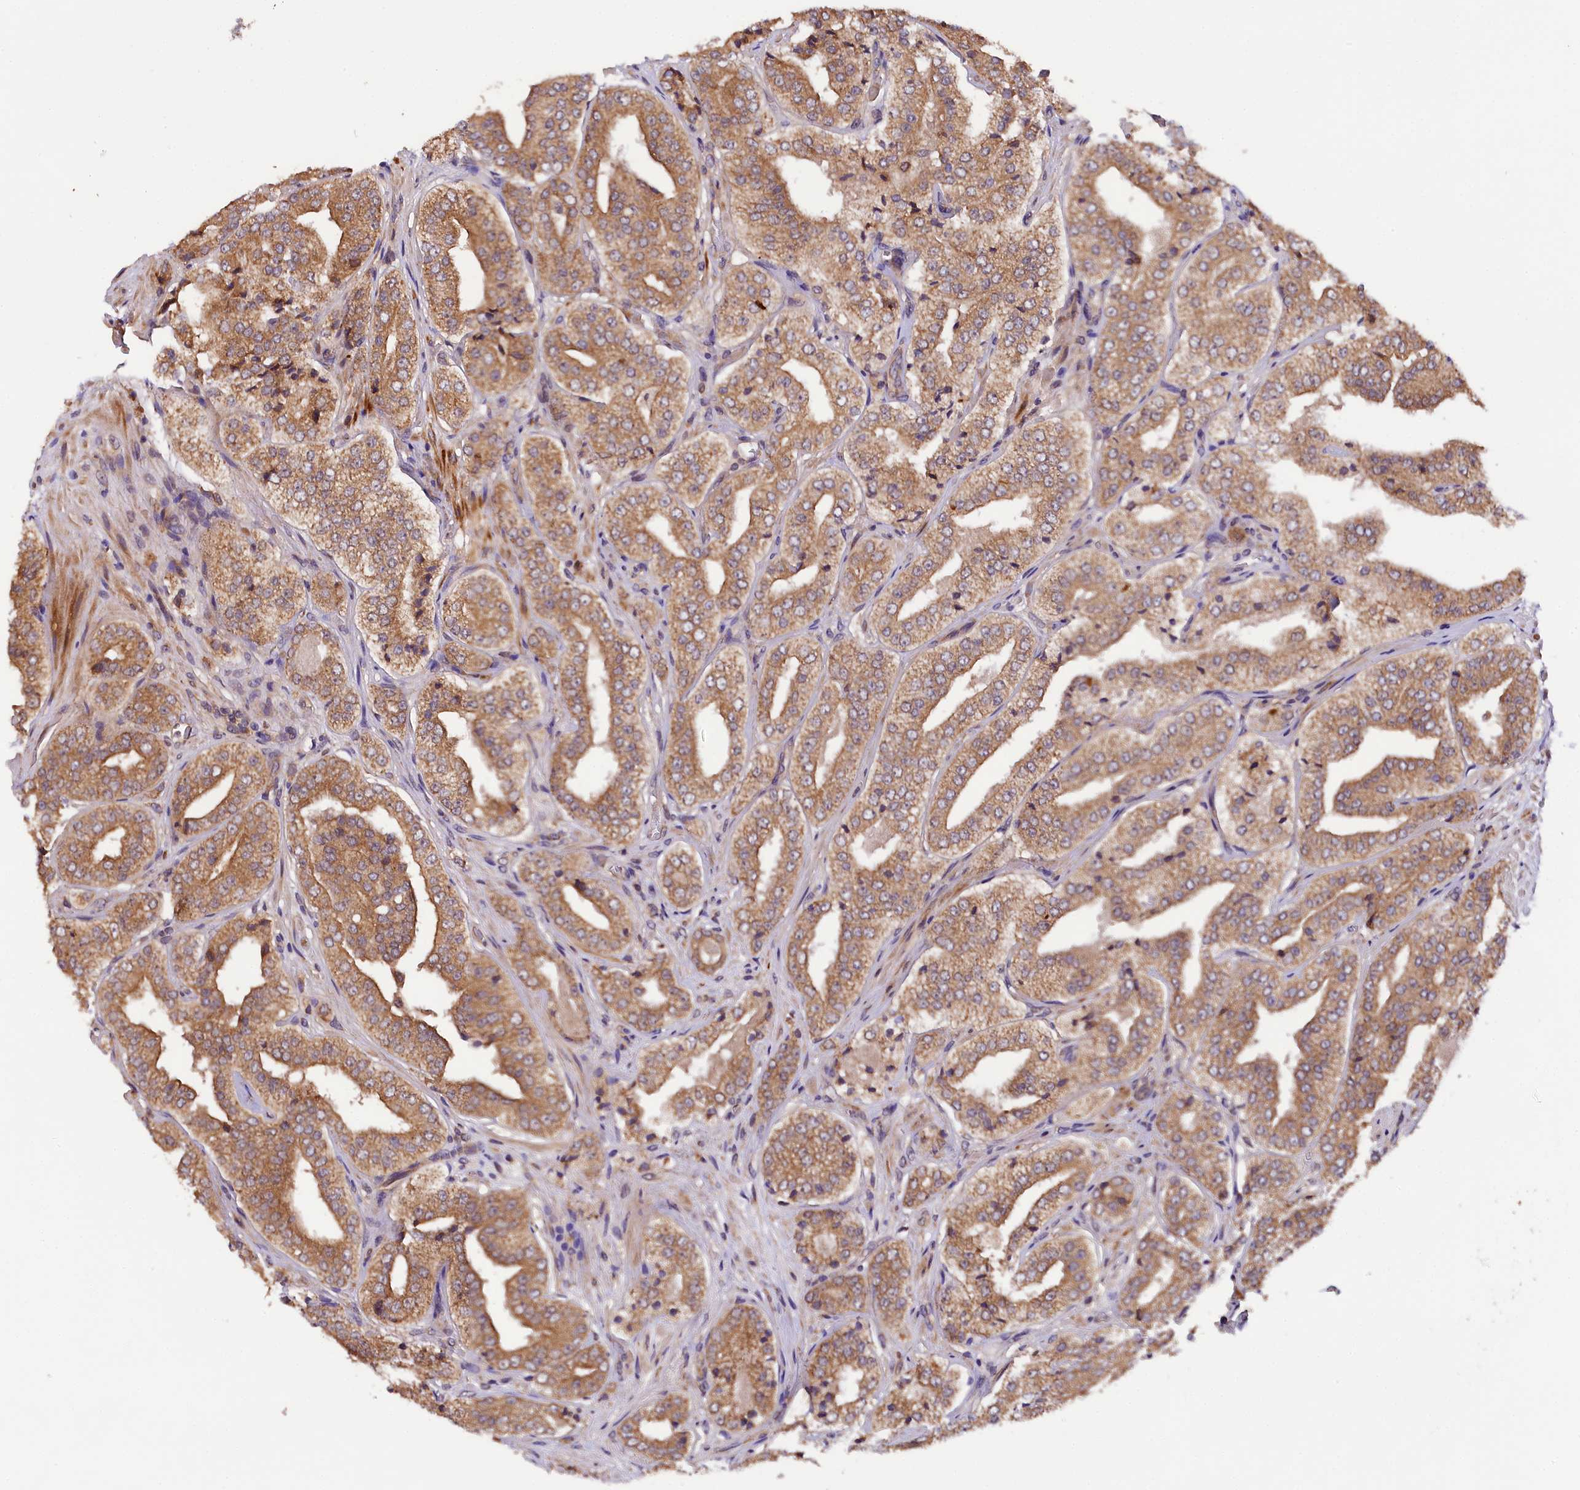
{"staining": {"intensity": "moderate", "quantity": ">75%", "location": "cytoplasmic/membranous"}, "tissue": "prostate cancer", "cell_type": "Tumor cells", "image_type": "cancer", "snomed": [{"axis": "morphology", "description": "Adenocarcinoma, High grade"}, {"axis": "topography", "description": "Prostate"}], "caption": "Immunohistochemical staining of prostate cancer (adenocarcinoma (high-grade)) demonstrates medium levels of moderate cytoplasmic/membranous protein expression in approximately >75% of tumor cells.", "gene": "DOHH", "patient": {"sex": "male", "age": 71}}